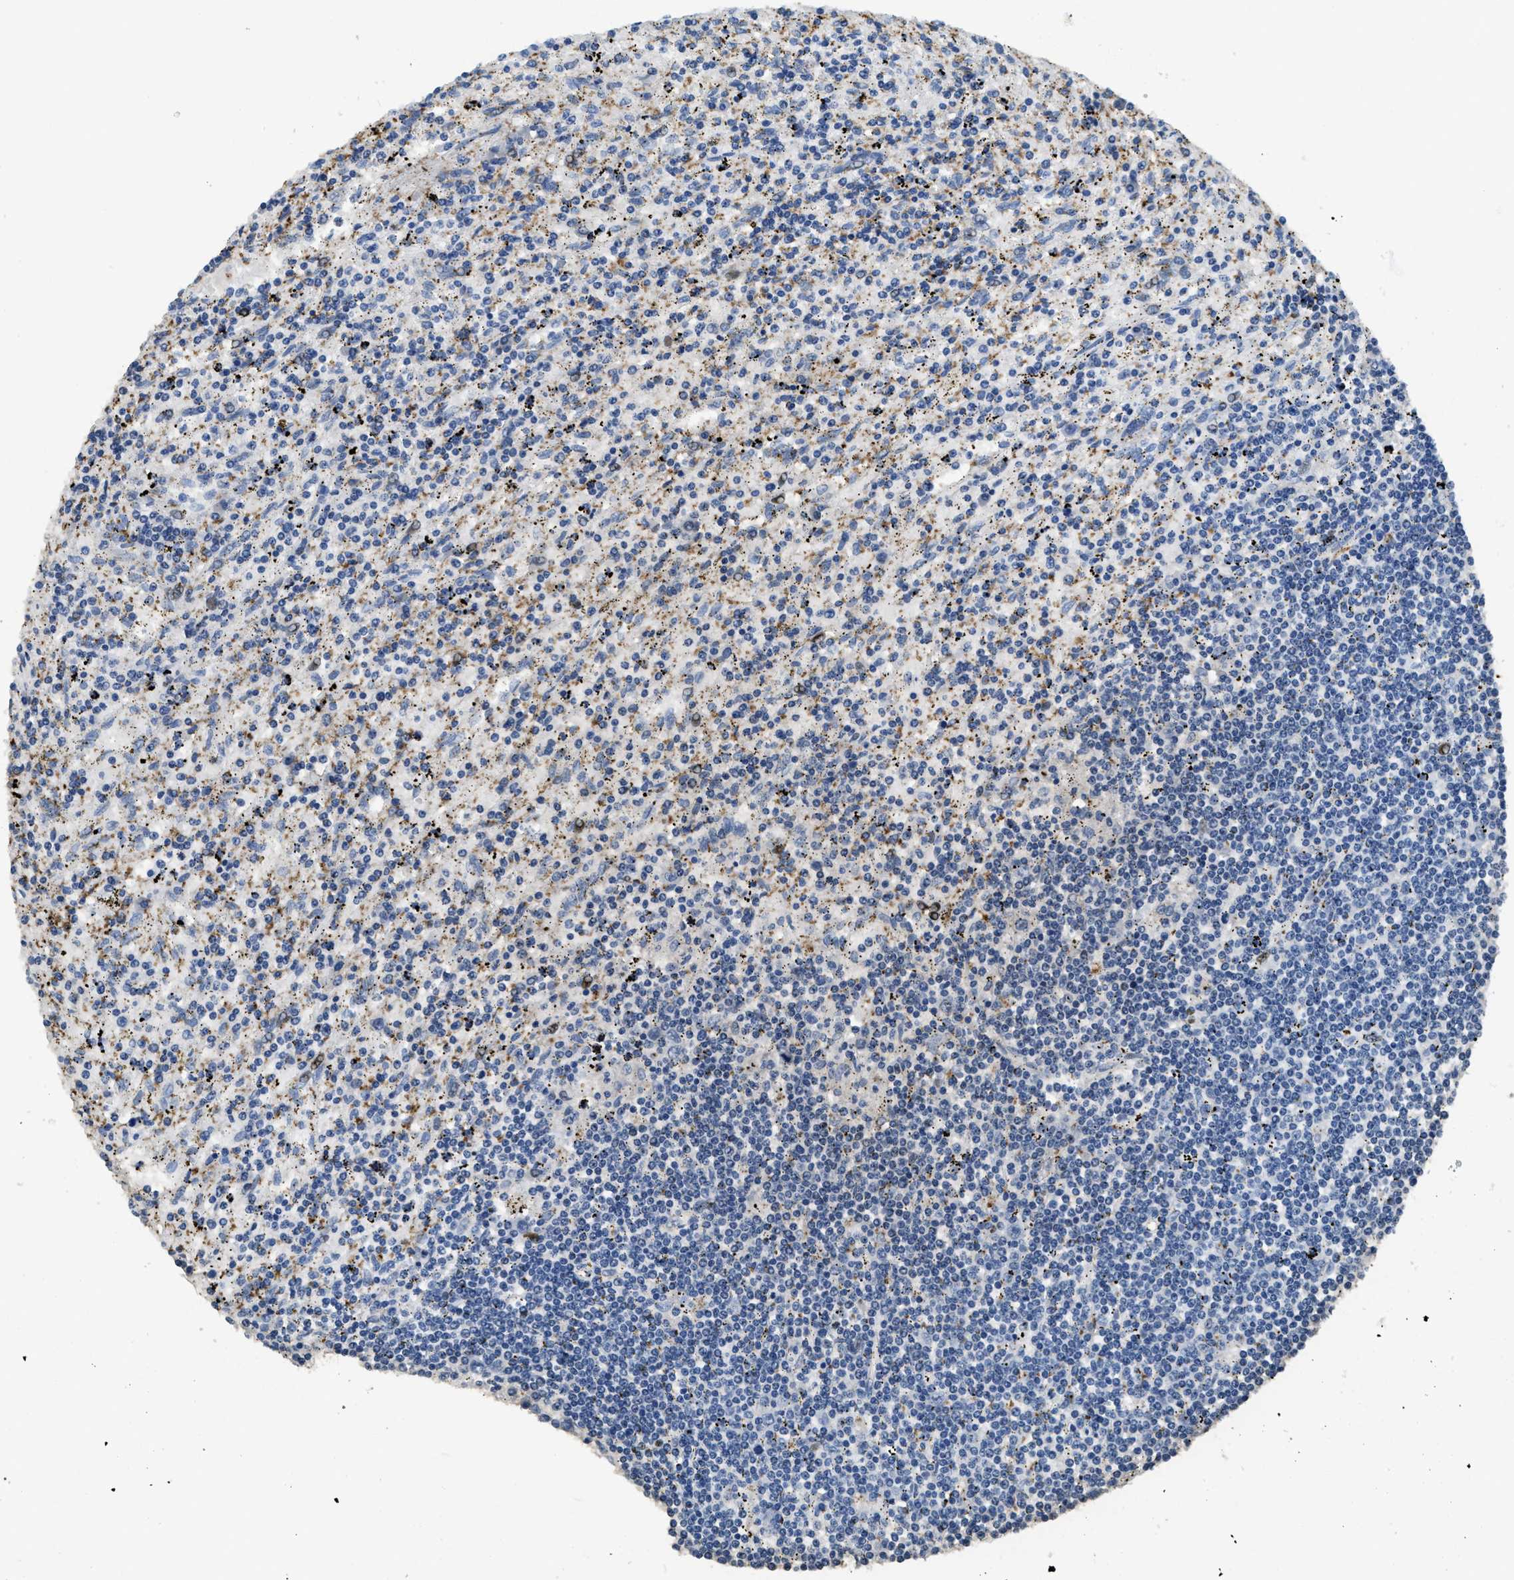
{"staining": {"intensity": "negative", "quantity": "none", "location": "none"}, "tissue": "lymphoma", "cell_type": "Tumor cells", "image_type": "cancer", "snomed": [{"axis": "morphology", "description": "Malignant lymphoma, non-Hodgkin's type, Low grade"}, {"axis": "topography", "description": "Spleen"}], "caption": "Immunohistochemistry (IHC) micrograph of neoplastic tissue: malignant lymphoma, non-Hodgkin's type (low-grade) stained with DAB (3,3'-diaminobenzidine) demonstrates no significant protein staining in tumor cells.", "gene": "ITGA2B", "patient": {"sex": "male", "age": 76}}